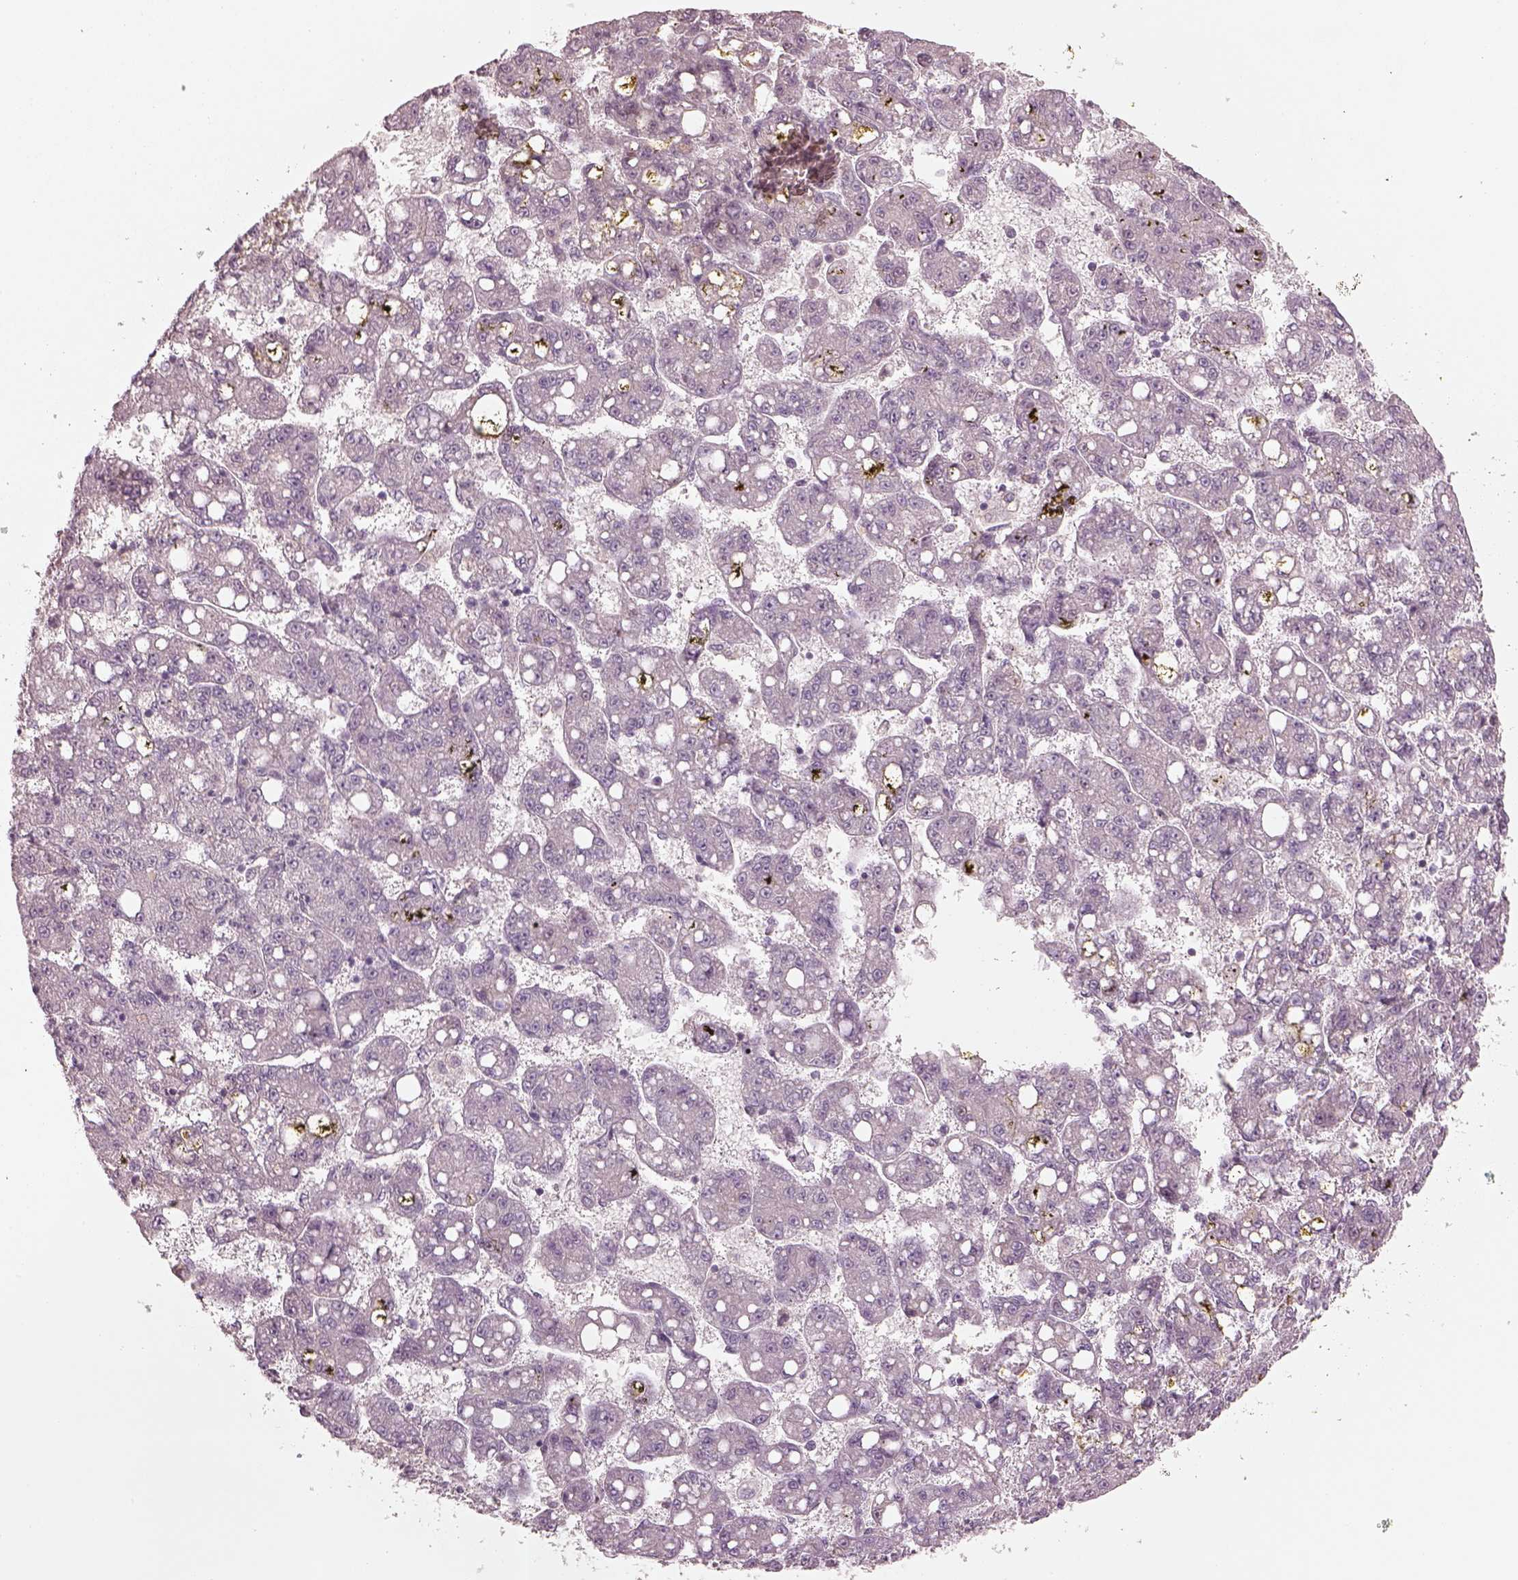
{"staining": {"intensity": "negative", "quantity": "none", "location": "none"}, "tissue": "liver cancer", "cell_type": "Tumor cells", "image_type": "cancer", "snomed": [{"axis": "morphology", "description": "Carcinoma, Hepatocellular, NOS"}, {"axis": "topography", "description": "Liver"}], "caption": "This is an immunohistochemistry (IHC) micrograph of liver cancer (hepatocellular carcinoma). There is no expression in tumor cells.", "gene": "SPATA6L", "patient": {"sex": "female", "age": 65}}